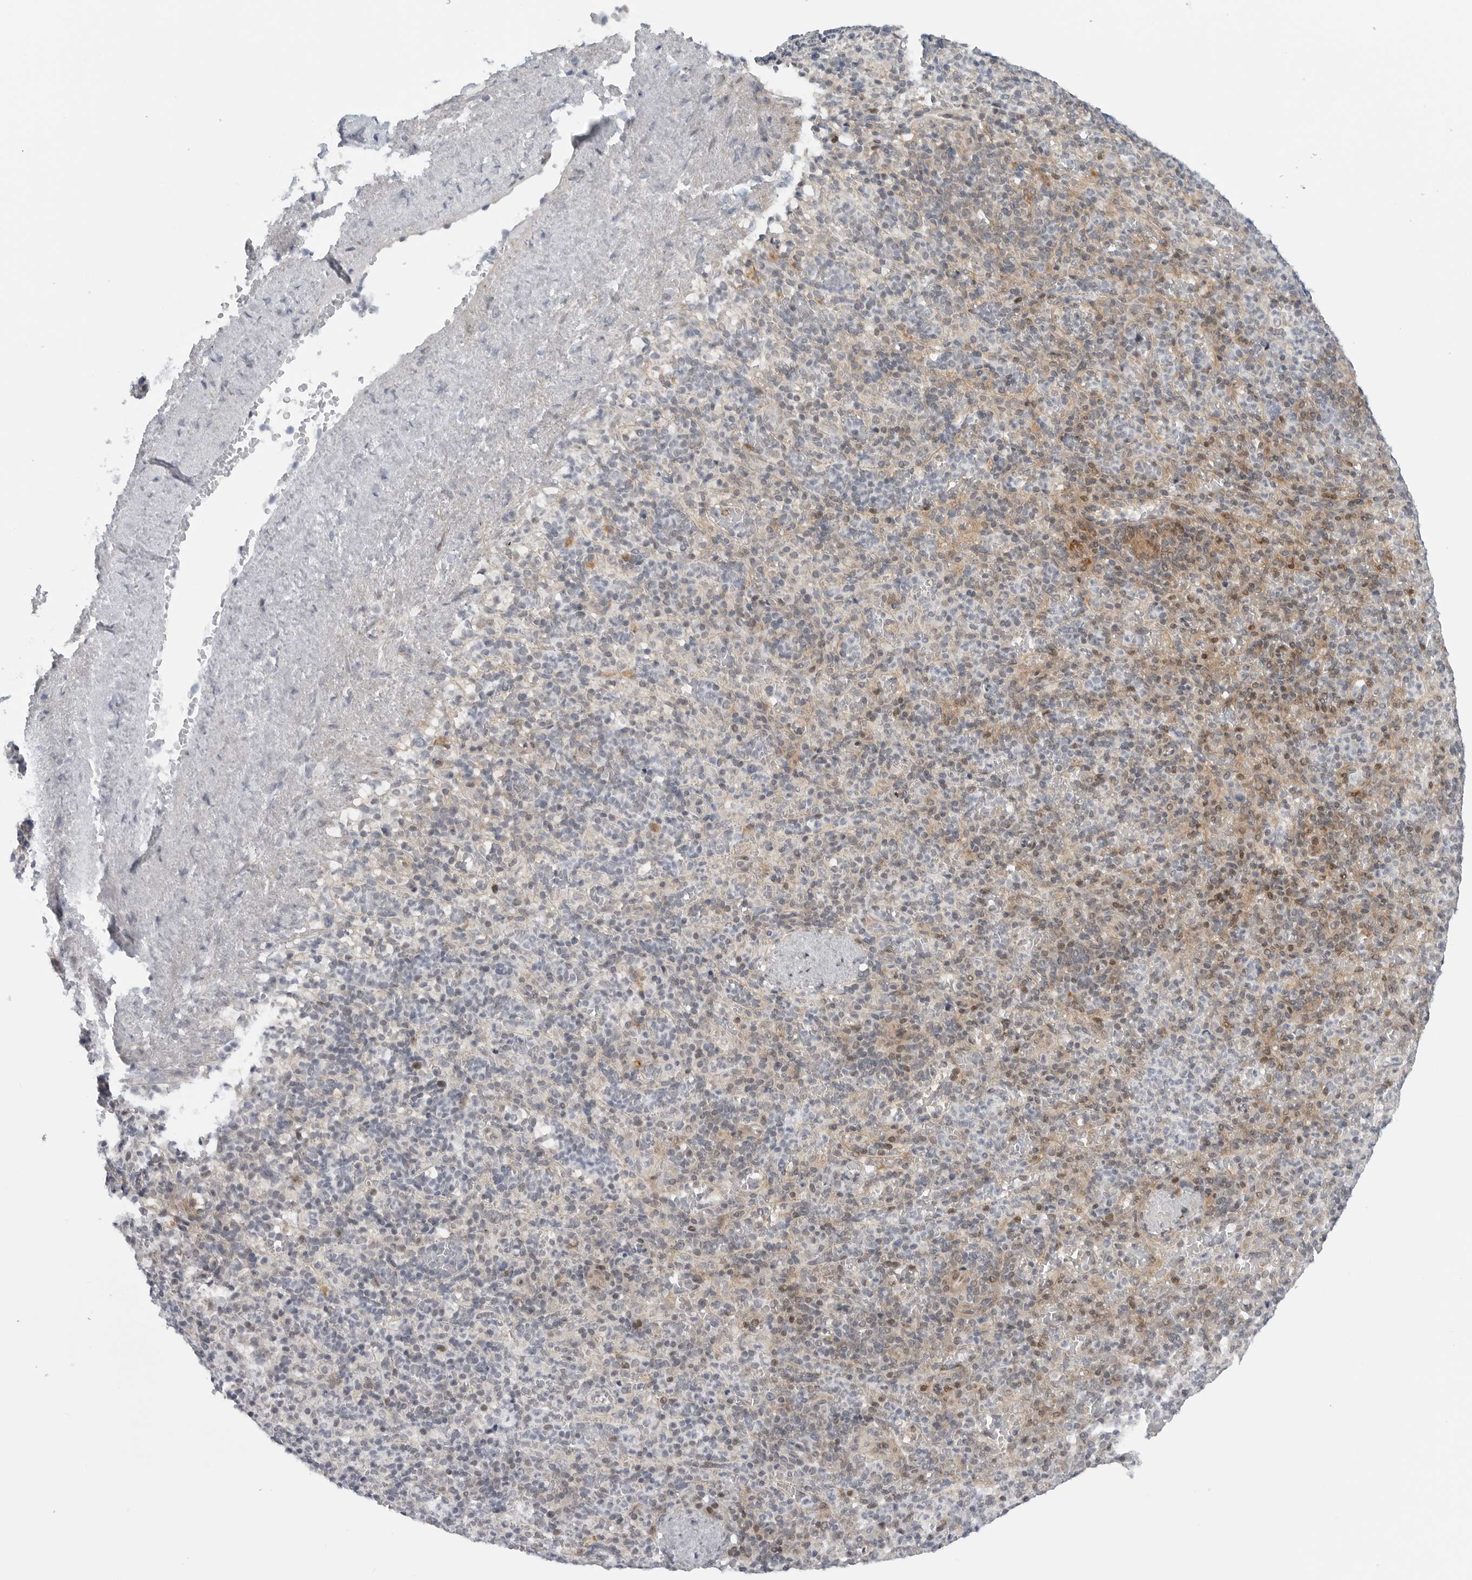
{"staining": {"intensity": "weak", "quantity": "<25%", "location": "cytoplasmic/membranous,nuclear"}, "tissue": "spleen", "cell_type": "Cells in red pulp", "image_type": "normal", "snomed": [{"axis": "morphology", "description": "Normal tissue, NOS"}, {"axis": "topography", "description": "Spleen"}], "caption": "DAB (3,3'-diaminobenzidine) immunohistochemical staining of normal human spleen exhibits no significant positivity in cells in red pulp.", "gene": "FAM135B", "patient": {"sex": "female", "age": 74}}